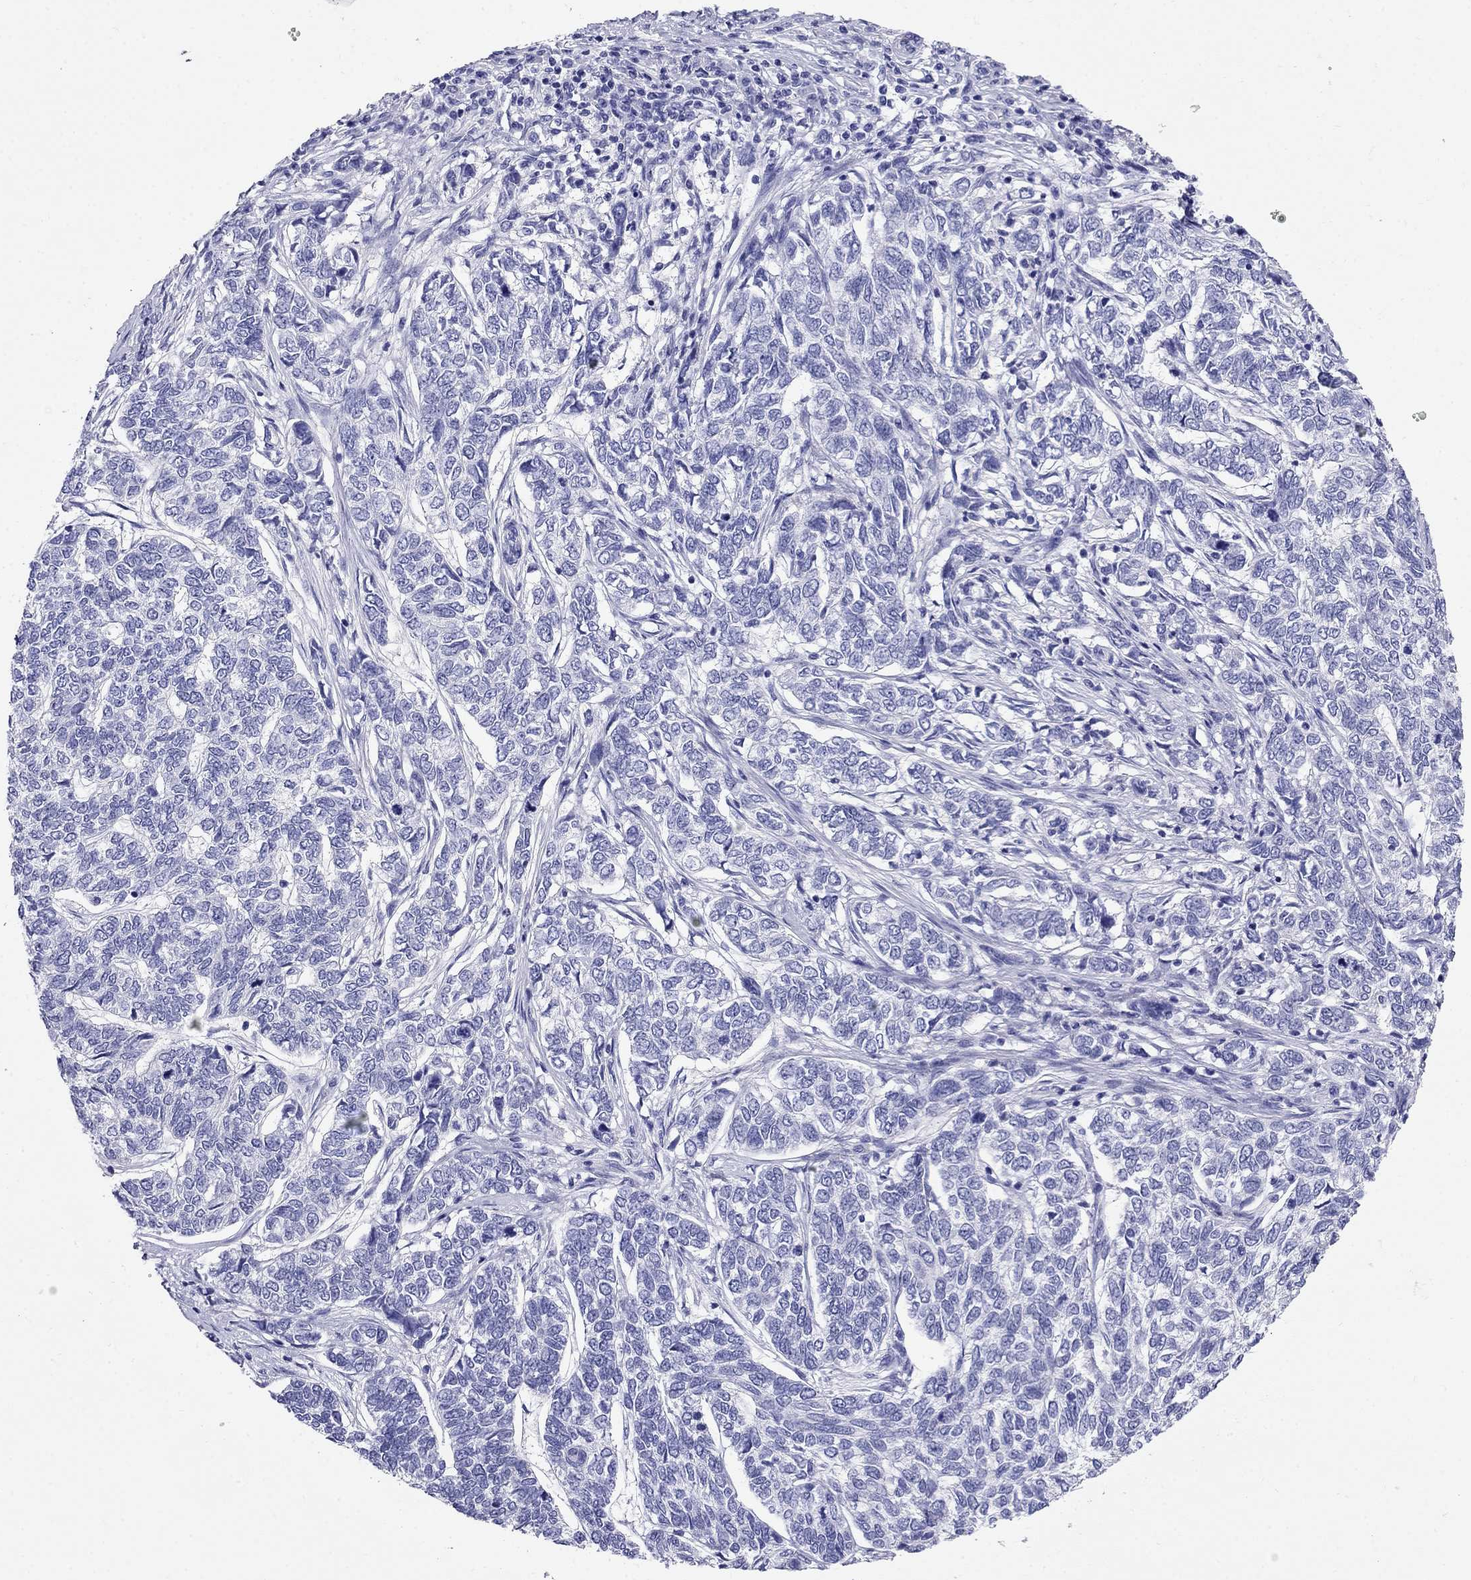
{"staining": {"intensity": "negative", "quantity": "none", "location": "none"}, "tissue": "skin cancer", "cell_type": "Tumor cells", "image_type": "cancer", "snomed": [{"axis": "morphology", "description": "Basal cell carcinoma"}, {"axis": "topography", "description": "Skin"}], "caption": "Immunohistochemistry of basal cell carcinoma (skin) demonstrates no staining in tumor cells.", "gene": "PPP1R36", "patient": {"sex": "female", "age": 65}}